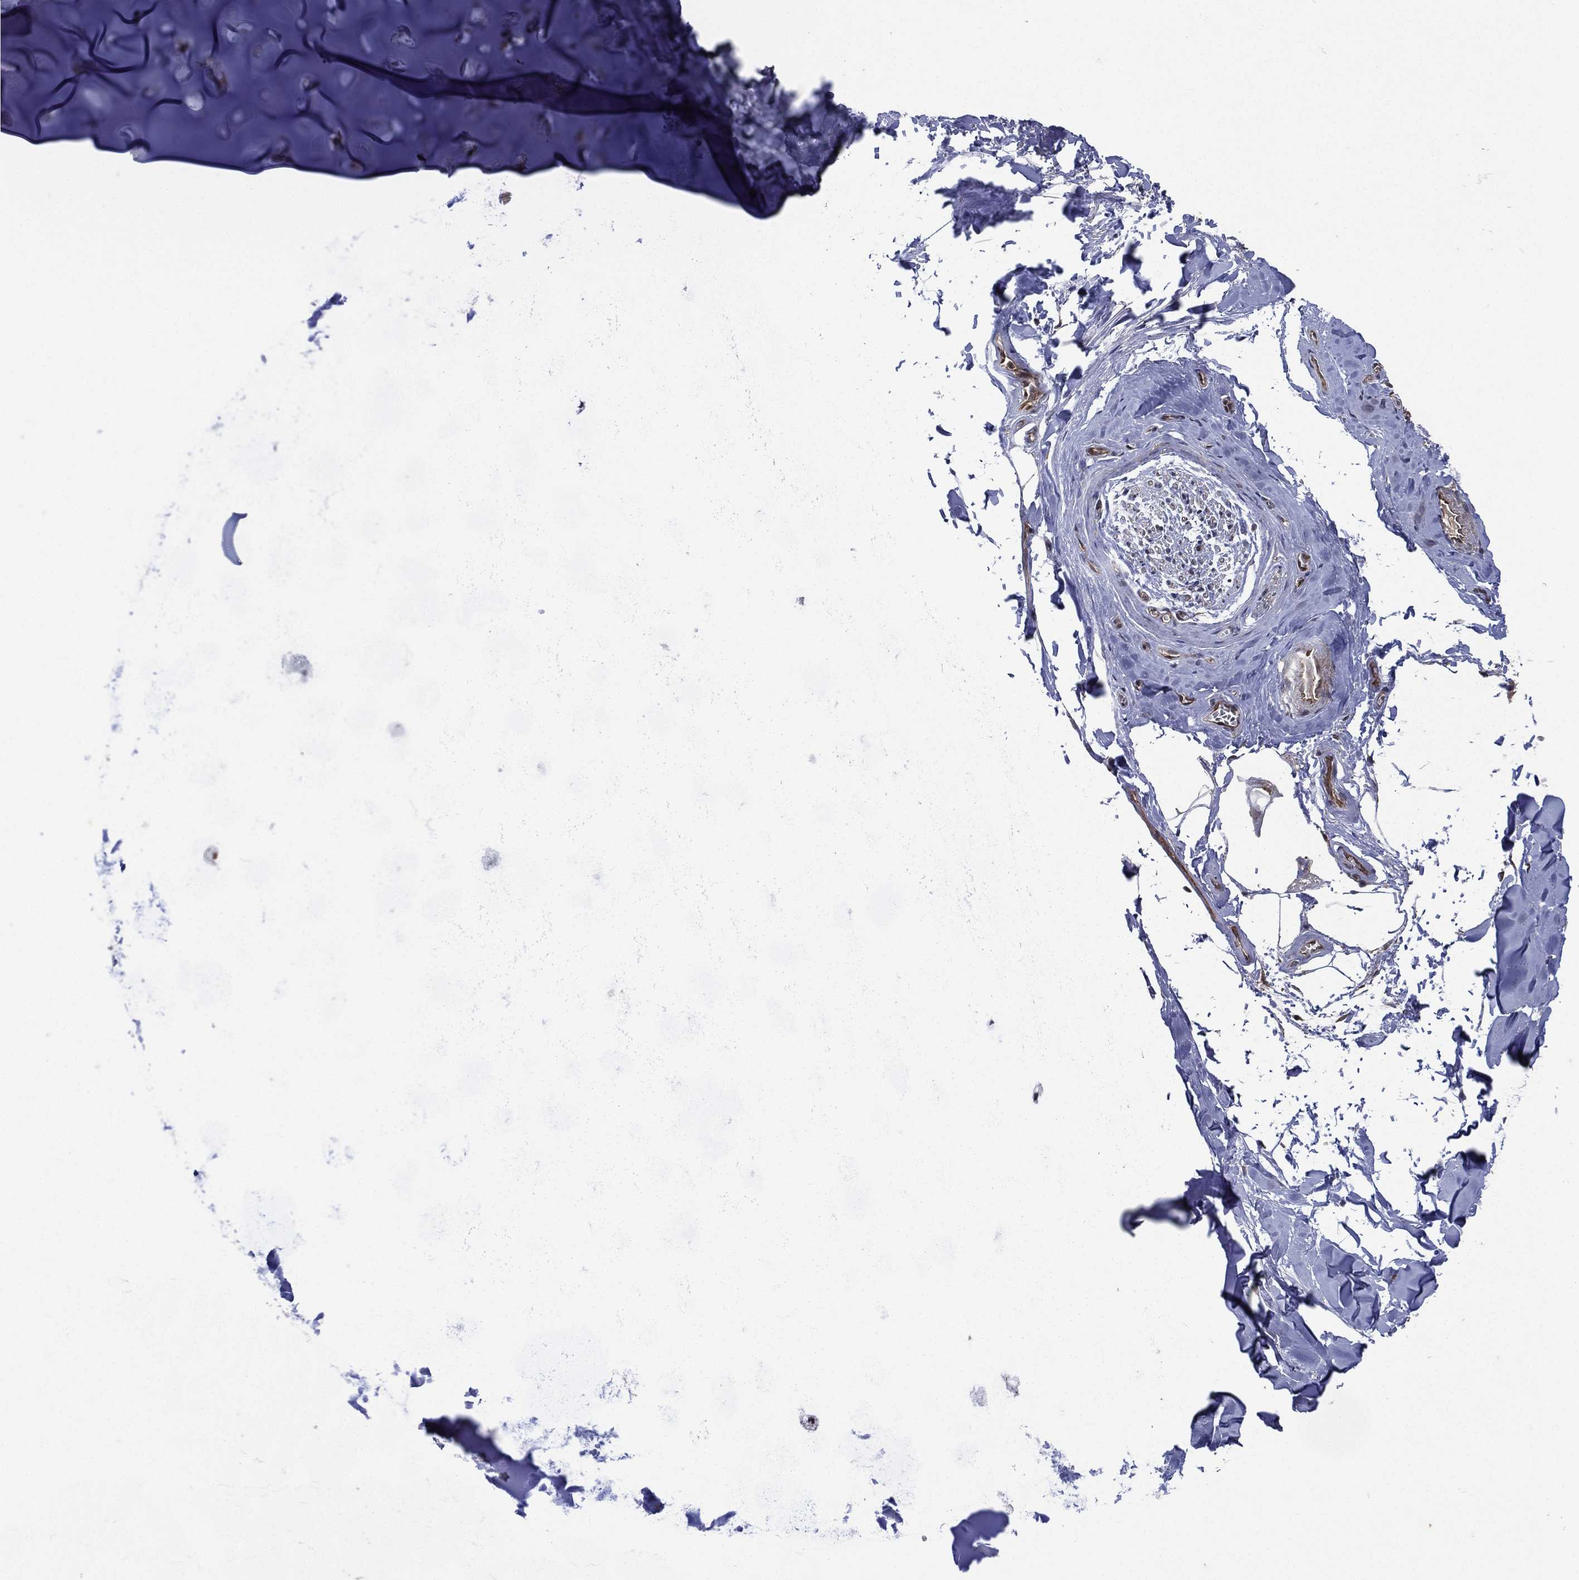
{"staining": {"intensity": "moderate", "quantity": ">75%", "location": "cytoplasmic/membranous"}, "tissue": "soft tissue", "cell_type": "Fibroblasts", "image_type": "normal", "snomed": [{"axis": "morphology", "description": "Normal tissue, NOS"}, {"axis": "morphology", "description": "Squamous cell carcinoma, NOS"}, {"axis": "topography", "description": "Cartilage tissue"}, {"axis": "topography", "description": "Lung"}], "caption": "High-power microscopy captured an IHC histopathology image of normal soft tissue, revealing moderate cytoplasmic/membranous staining in about >75% of fibroblasts.", "gene": "RAB11FIP4", "patient": {"sex": "male", "age": 66}}